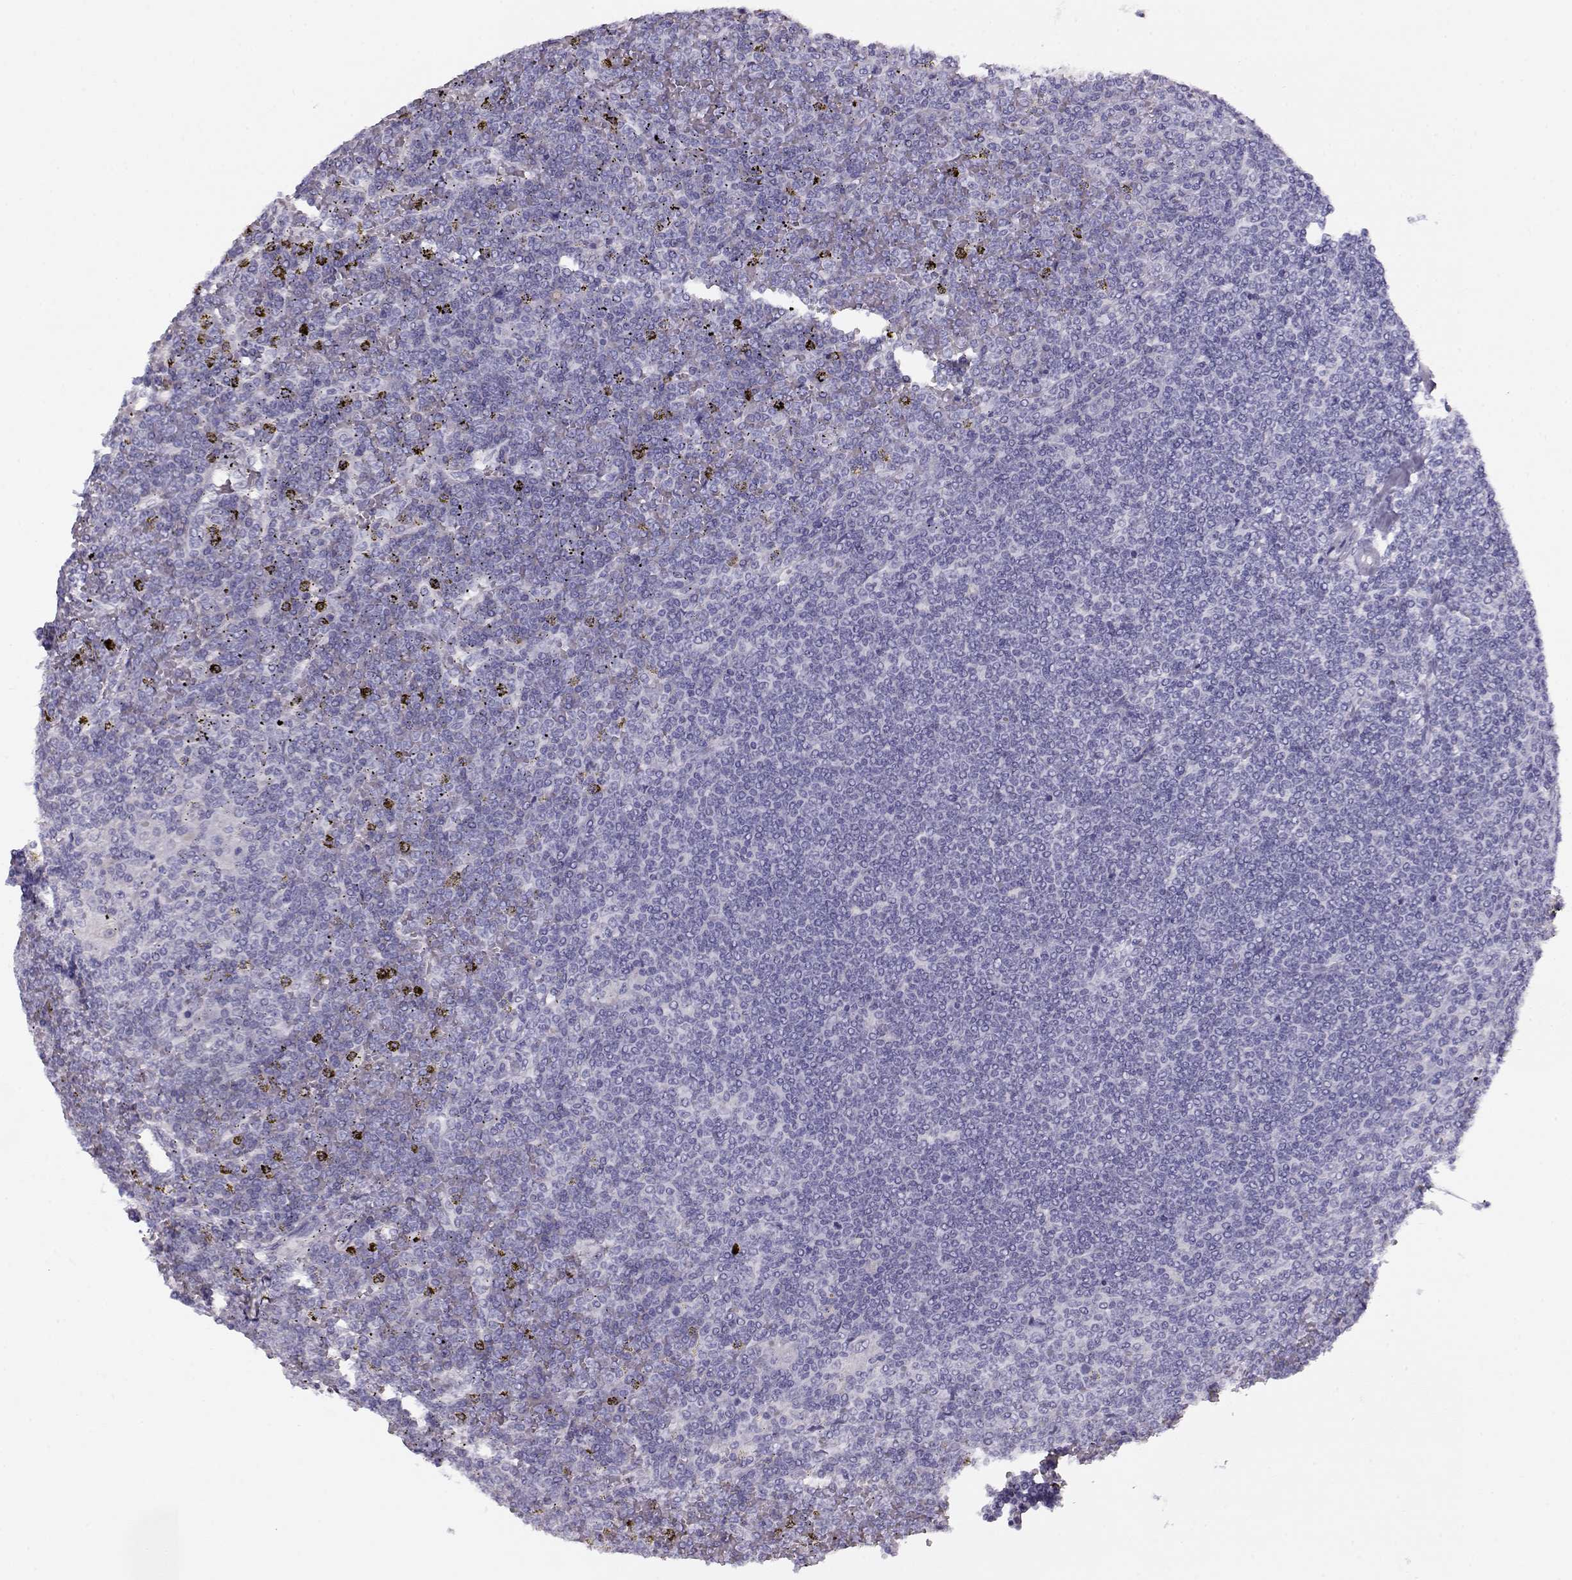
{"staining": {"intensity": "negative", "quantity": "none", "location": "none"}, "tissue": "lymphoma", "cell_type": "Tumor cells", "image_type": "cancer", "snomed": [{"axis": "morphology", "description": "Malignant lymphoma, non-Hodgkin's type, Low grade"}, {"axis": "topography", "description": "Spleen"}], "caption": "High power microscopy photomicrograph of an immunohistochemistry (IHC) histopathology image of lymphoma, revealing no significant staining in tumor cells.", "gene": "ACTN2", "patient": {"sex": "female", "age": 19}}